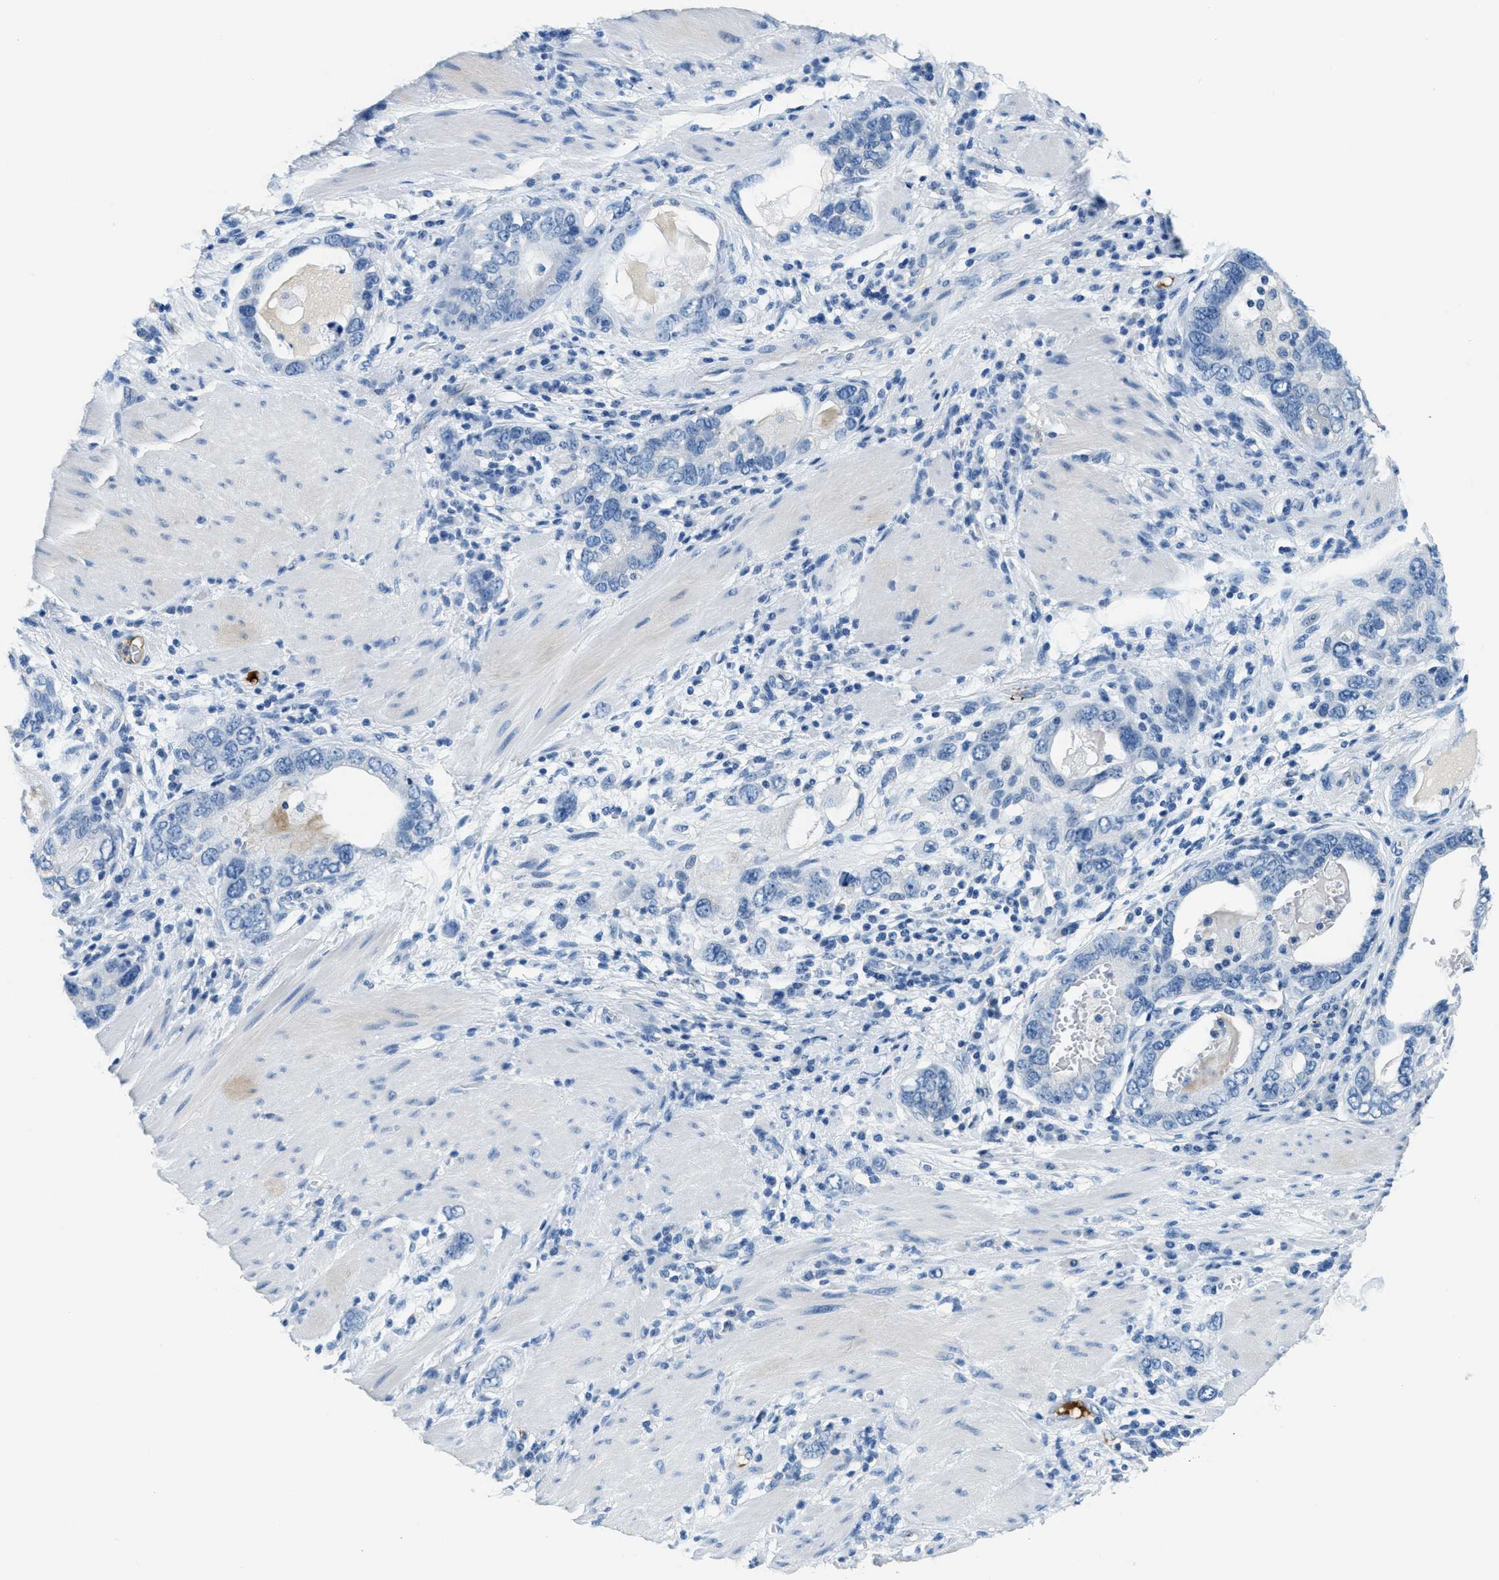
{"staining": {"intensity": "negative", "quantity": "none", "location": "none"}, "tissue": "stomach cancer", "cell_type": "Tumor cells", "image_type": "cancer", "snomed": [{"axis": "morphology", "description": "Adenocarcinoma, NOS"}, {"axis": "topography", "description": "Stomach, lower"}], "caption": "Tumor cells show no significant protein expression in stomach cancer.", "gene": "A2M", "patient": {"sex": "female", "age": 93}}